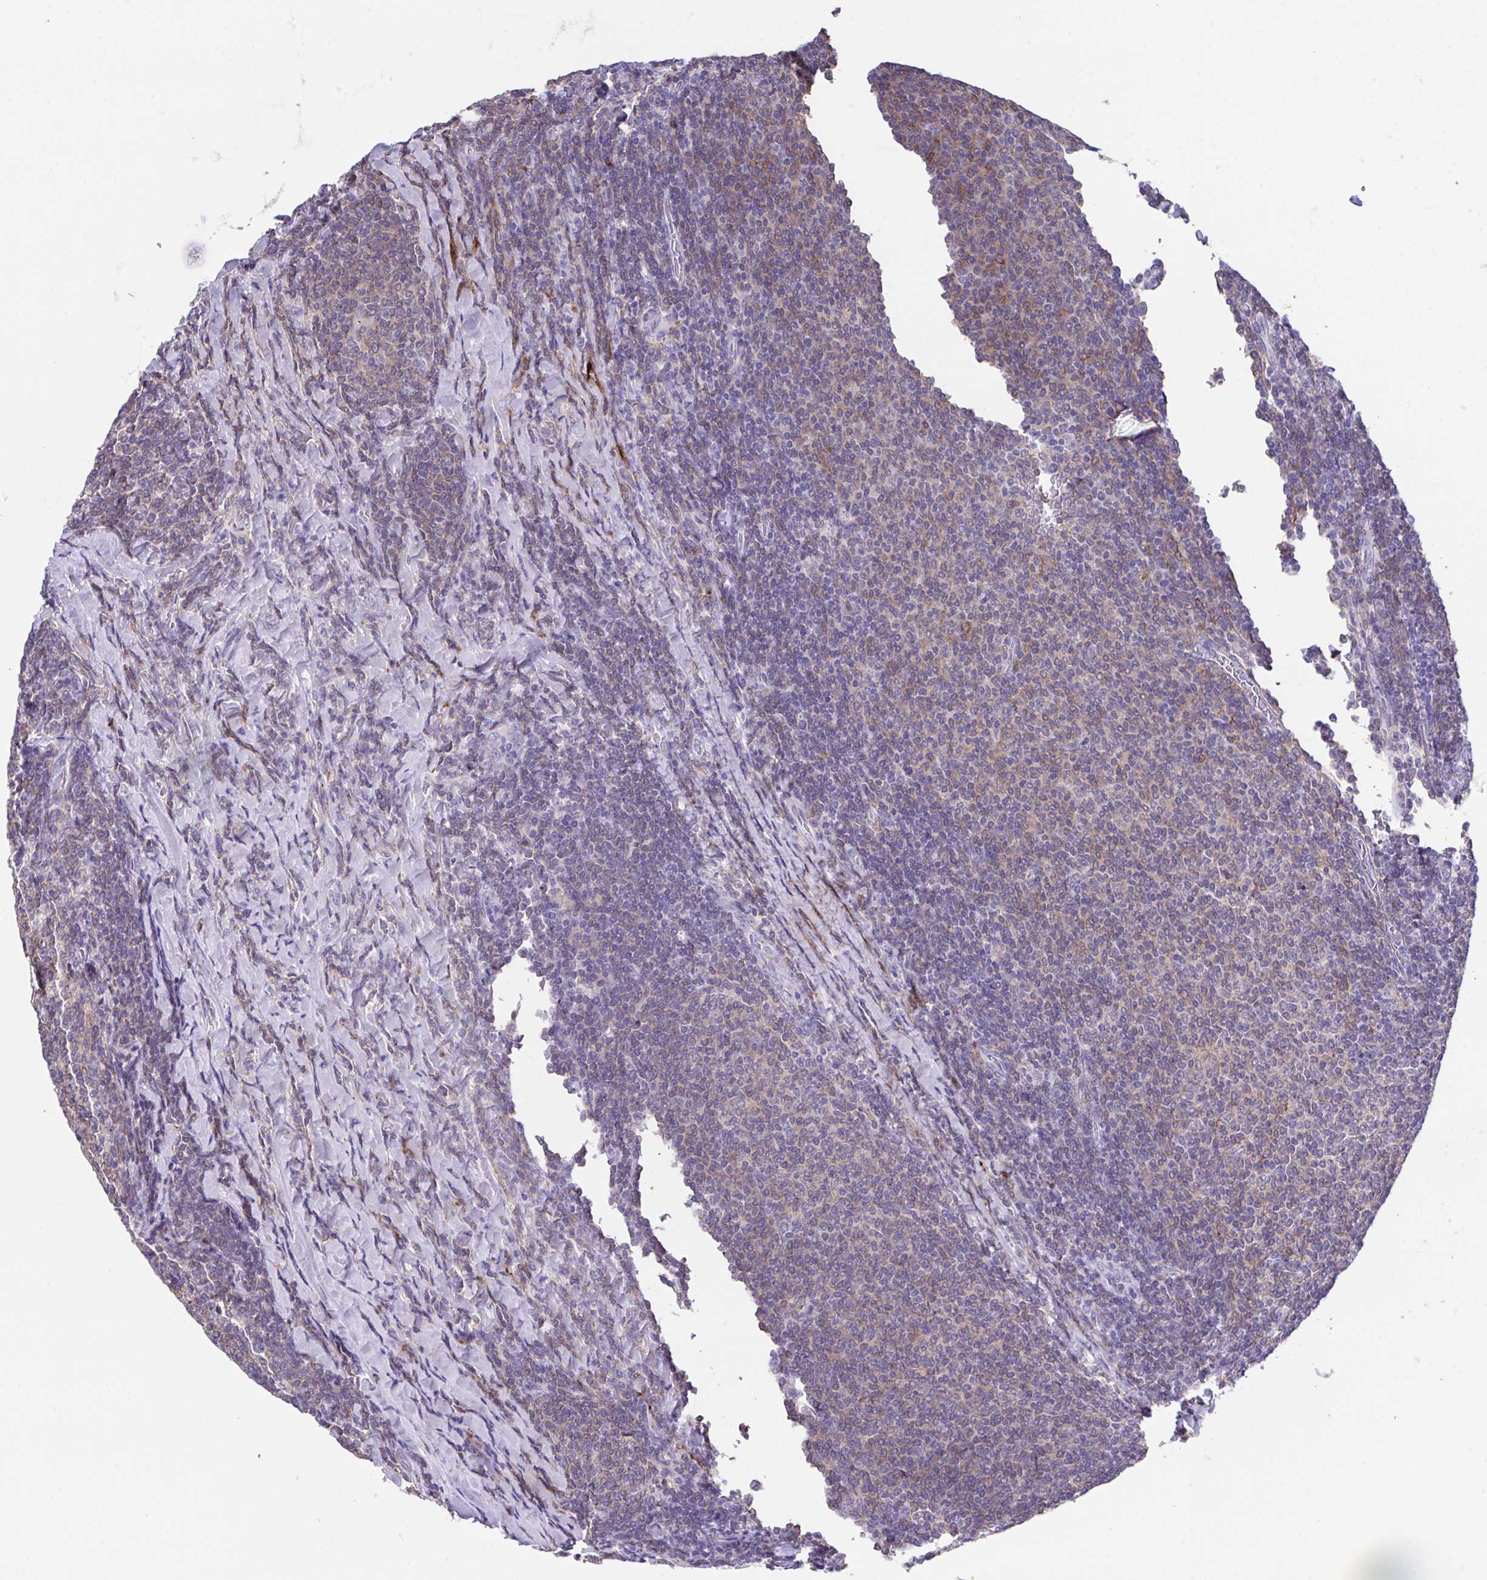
{"staining": {"intensity": "weak", "quantity": "25%-75%", "location": "cytoplasmic/membranous"}, "tissue": "lymphoma", "cell_type": "Tumor cells", "image_type": "cancer", "snomed": [{"axis": "morphology", "description": "Malignant lymphoma, non-Hodgkin's type, Low grade"}, {"axis": "topography", "description": "Lymph node"}], "caption": "There is low levels of weak cytoplasmic/membranous positivity in tumor cells of lymphoma, as demonstrated by immunohistochemical staining (brown color).", "gene": "HOXB4", "patient": {"sex": "male", "age": 52}}